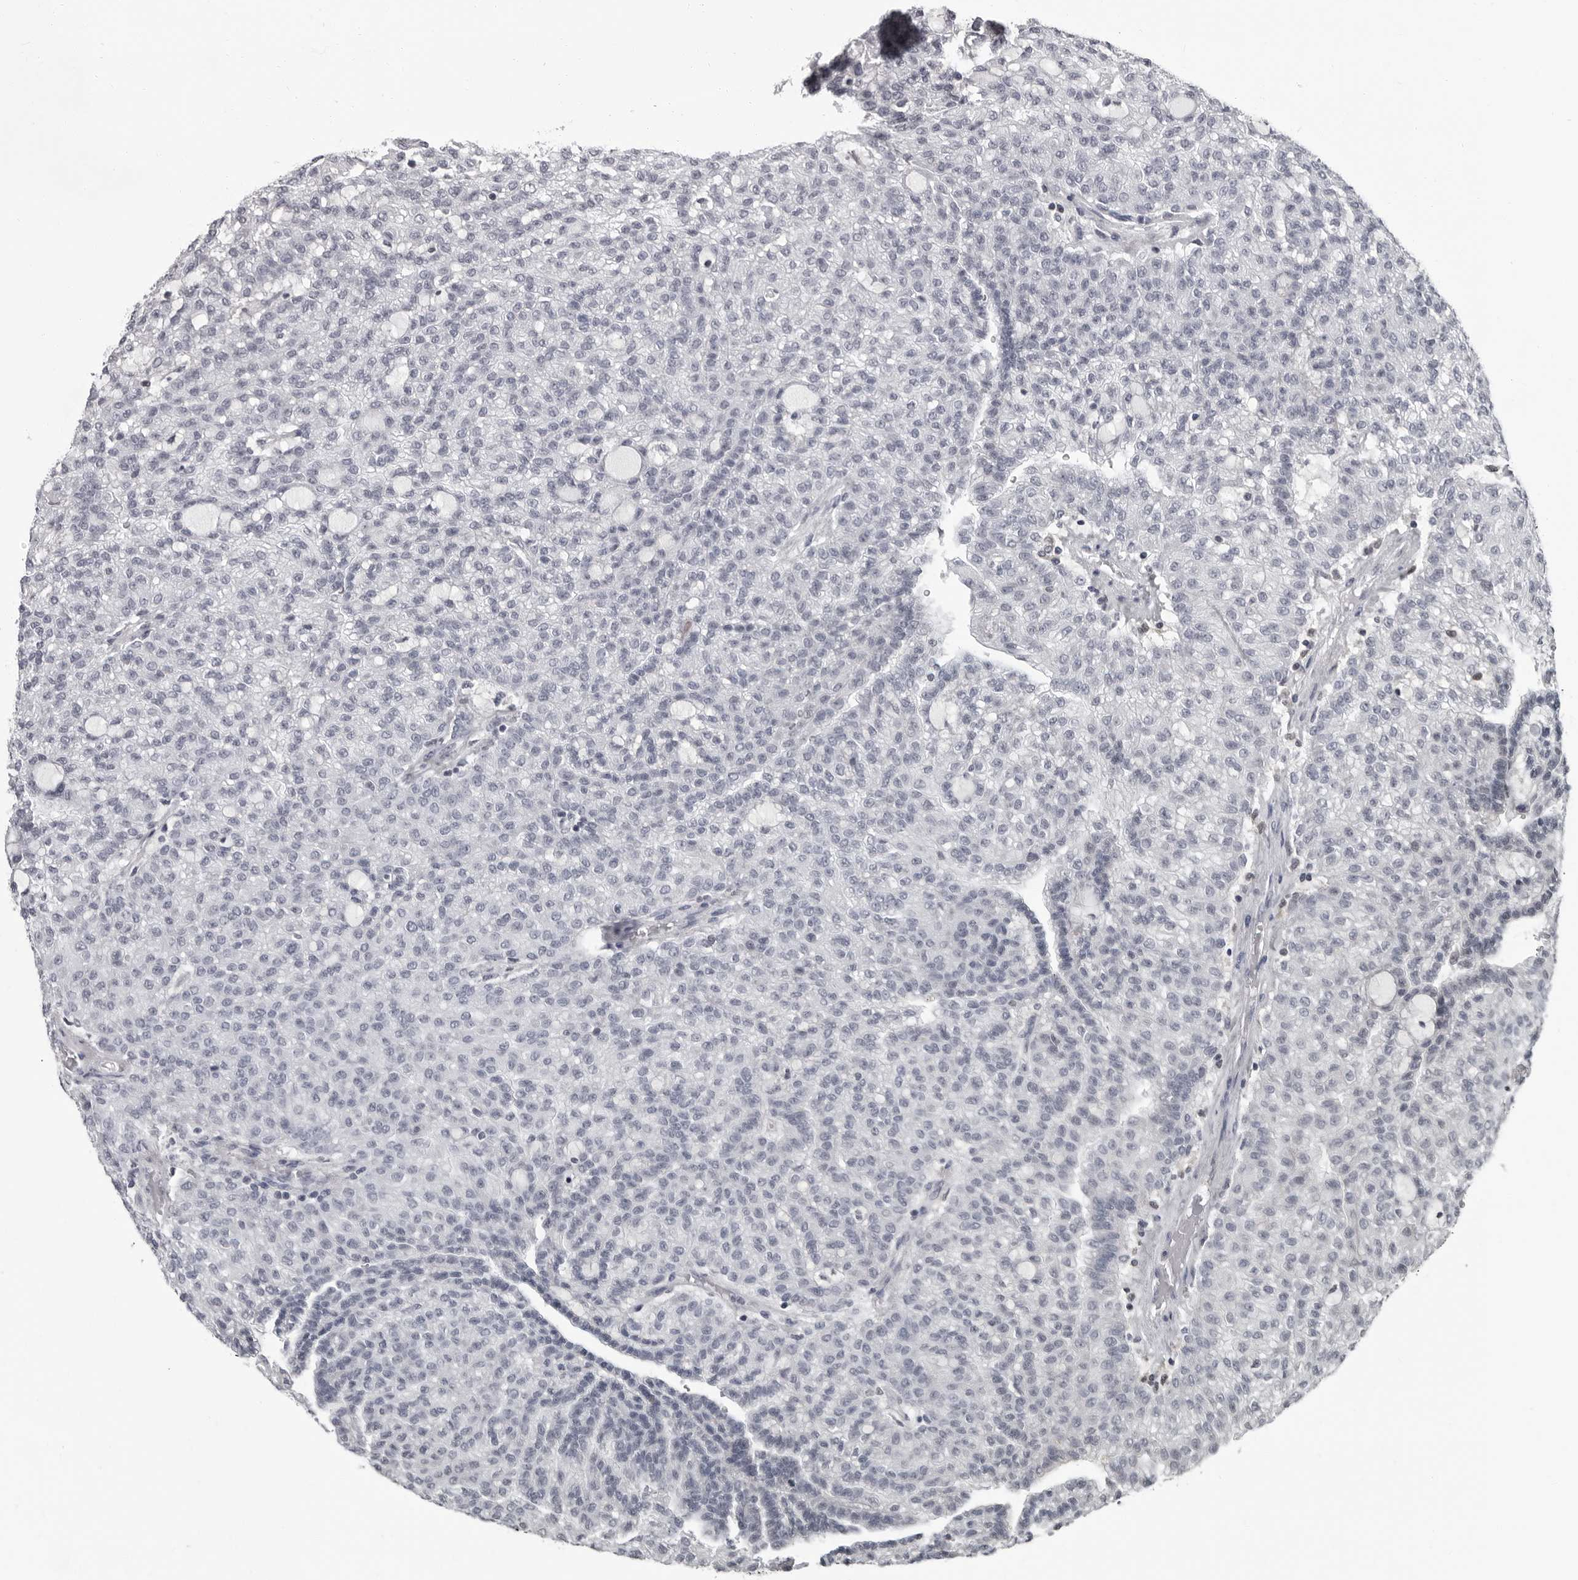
{"staining": {"intensity": "negative", "quantity": "none", "location": "none"}, "tissue": "renal cancer", "cell_type": "Tumor cells", "image_type": "cancer", "snomed": [{"axis": "morphology", "description": "Adenocarcinoma, NOS"}, {"axis": "topography", "description": "Kidney"}], "caption": "IHC photomicrograph of neoplastic tissue: human renal cancer (adenocarcinoma) stained with DAB (3,3'-diaminobenzidine) displays no significant protein staining in tumor cells.", "gene": "LZIC", "patient": {"sex": "male", "age": 63}}